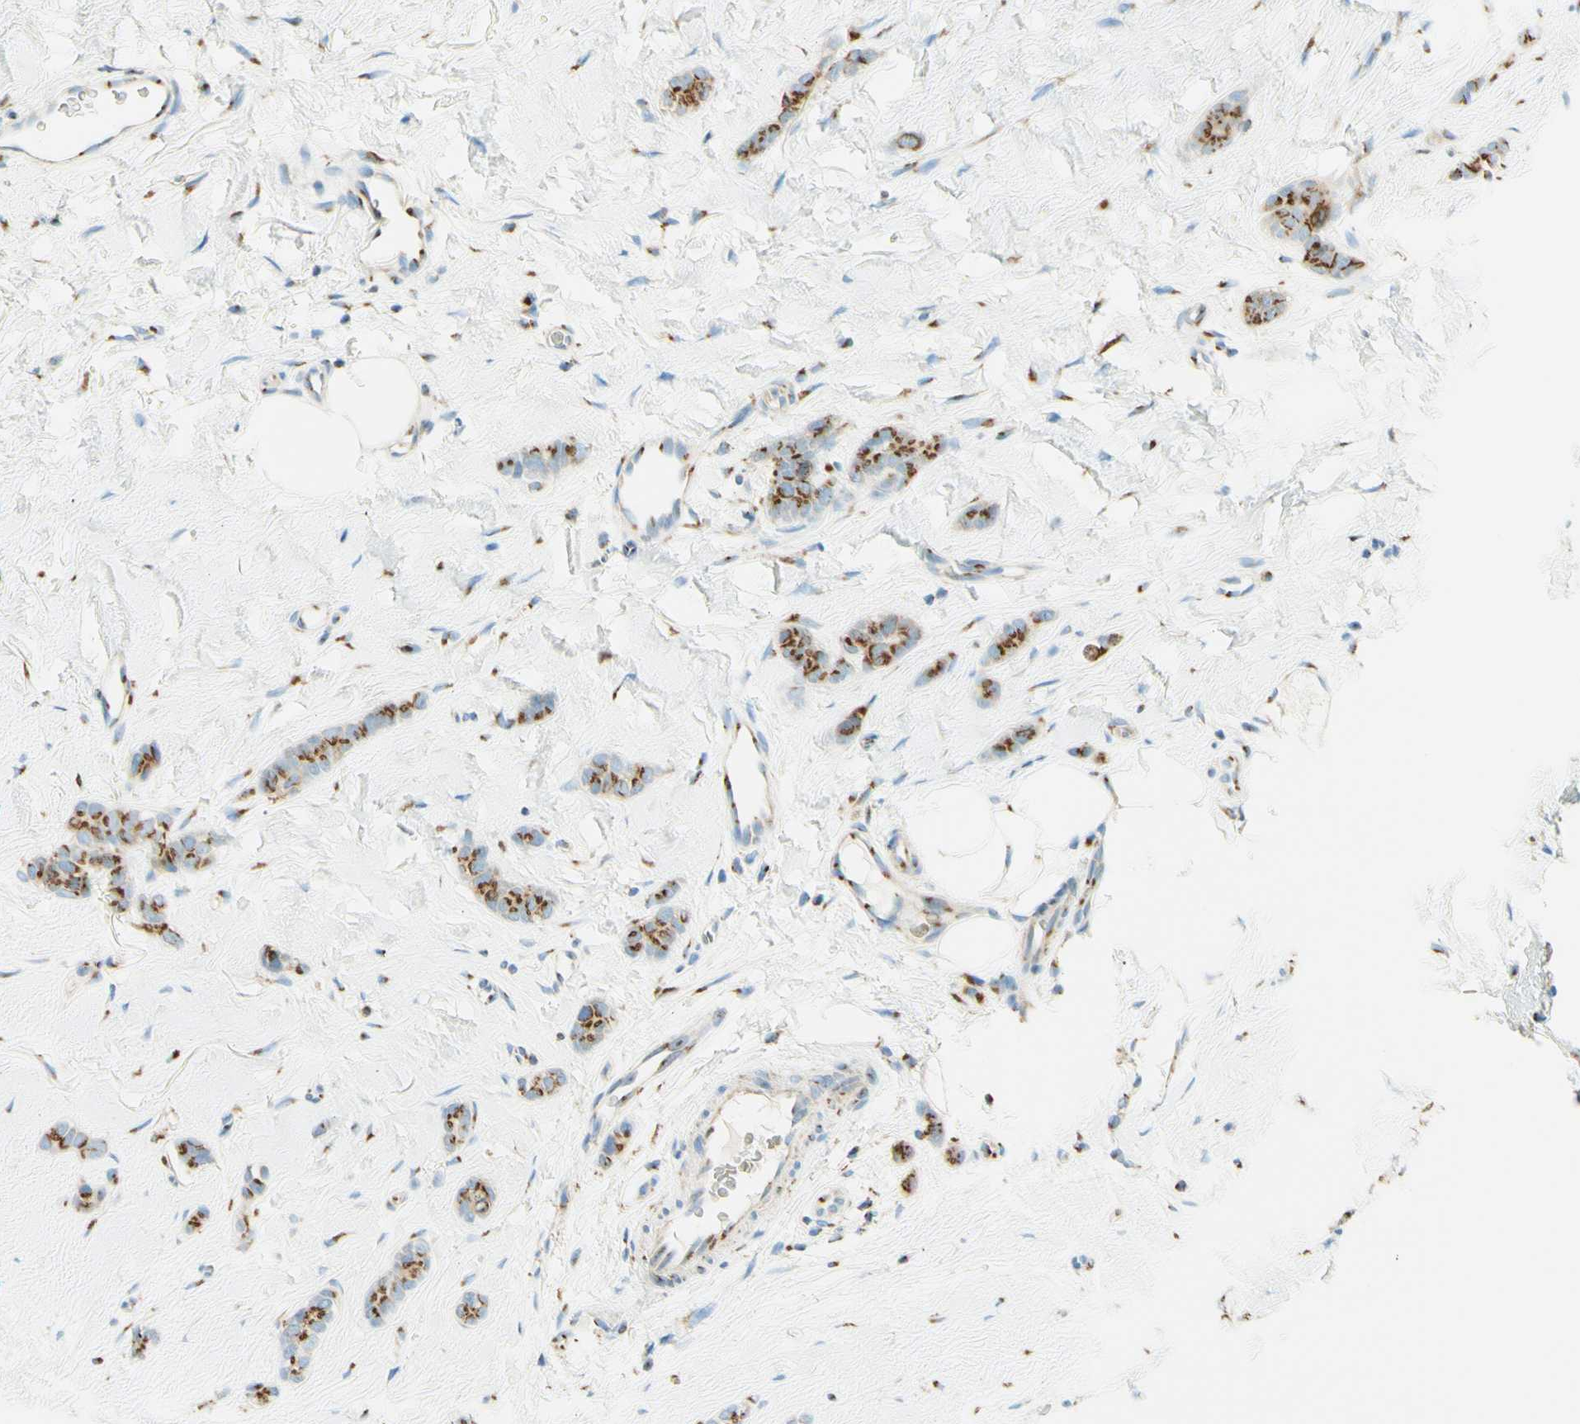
{"staining": {"intensity": "strong", "quantity": ">75%", "location": "cytoplasmic/membranous"}, "tissue": "breast cancer", "cell_type": "Tumor cells", "image_type": "cancer", "snomed": [{"axis": "morphology", "description": "Lobular carcinoma"}, {"axis": "topography", "description": "Skin"}, {"axis": "topography", "description": "Breast"}], "caption": "Immunohistochemistry image of human breast cancer stained for a protein (brown), which displays high levels of strong cytoplasmic/membranous positivity in approximately >75% of tumor cells.", "gene": "GOLGB1", "patient": {"sex": "female", "age": 46}}